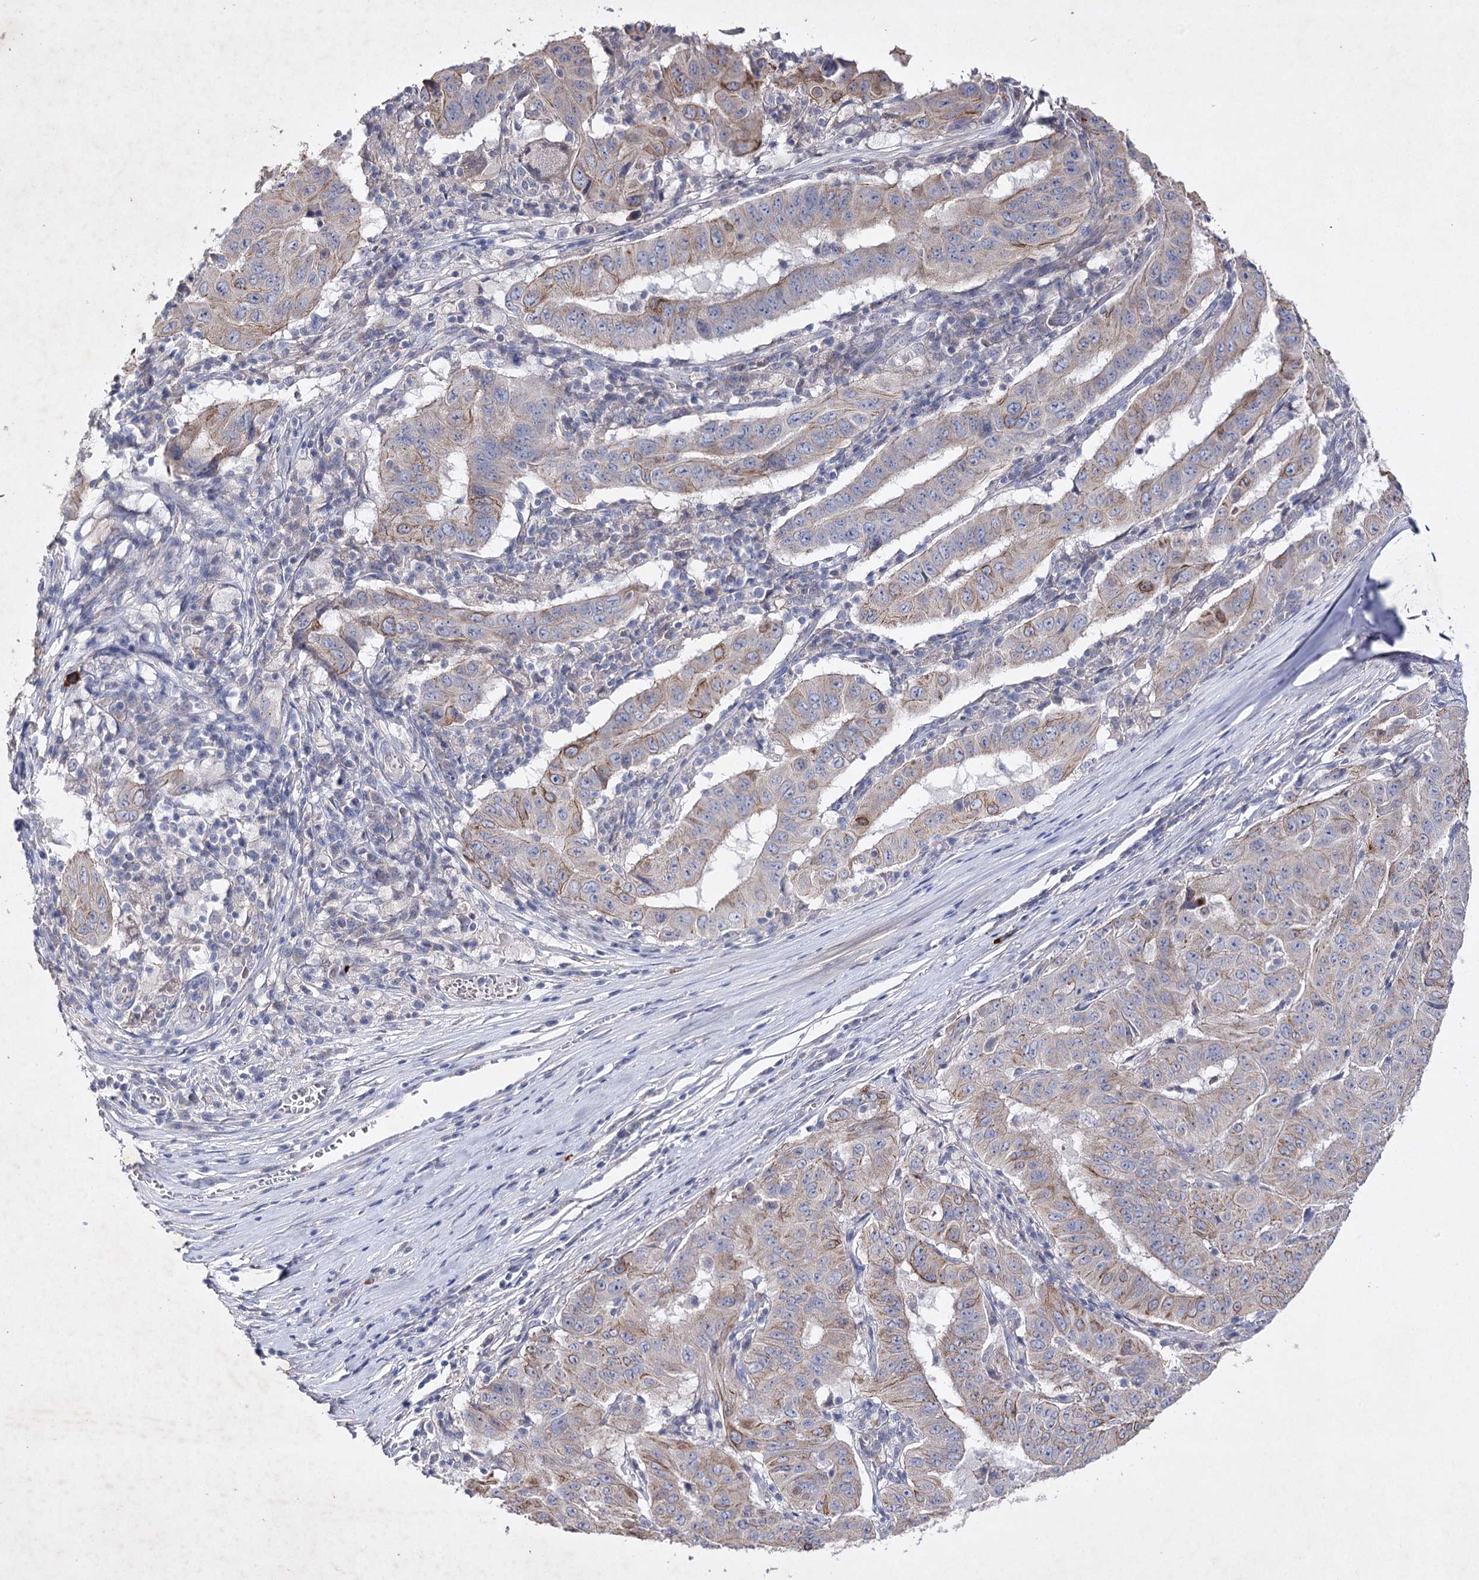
{"staining": {"intensity": "moderate", "quantity": "<25%", "location": "cytoplasmic/membranous"}, "tissue": "pancreatic cancer", "cell_type": "Tumor cells", "image_type": "cancer", "snomed": [{"axis": "morphology", "description": "Adenocarcinoma, NOS"}, {"axis": "topography", "description": "Pancreas"}], "caption": "Immunohistochemistry of human pancreatic adenocarcinoma demonstrates low levels of moderate cytoplasmic/membranous positivity in approximately <25% of tumor cells.", "gene": "COX15", "patient": {"sex": "male", "age": 63}}